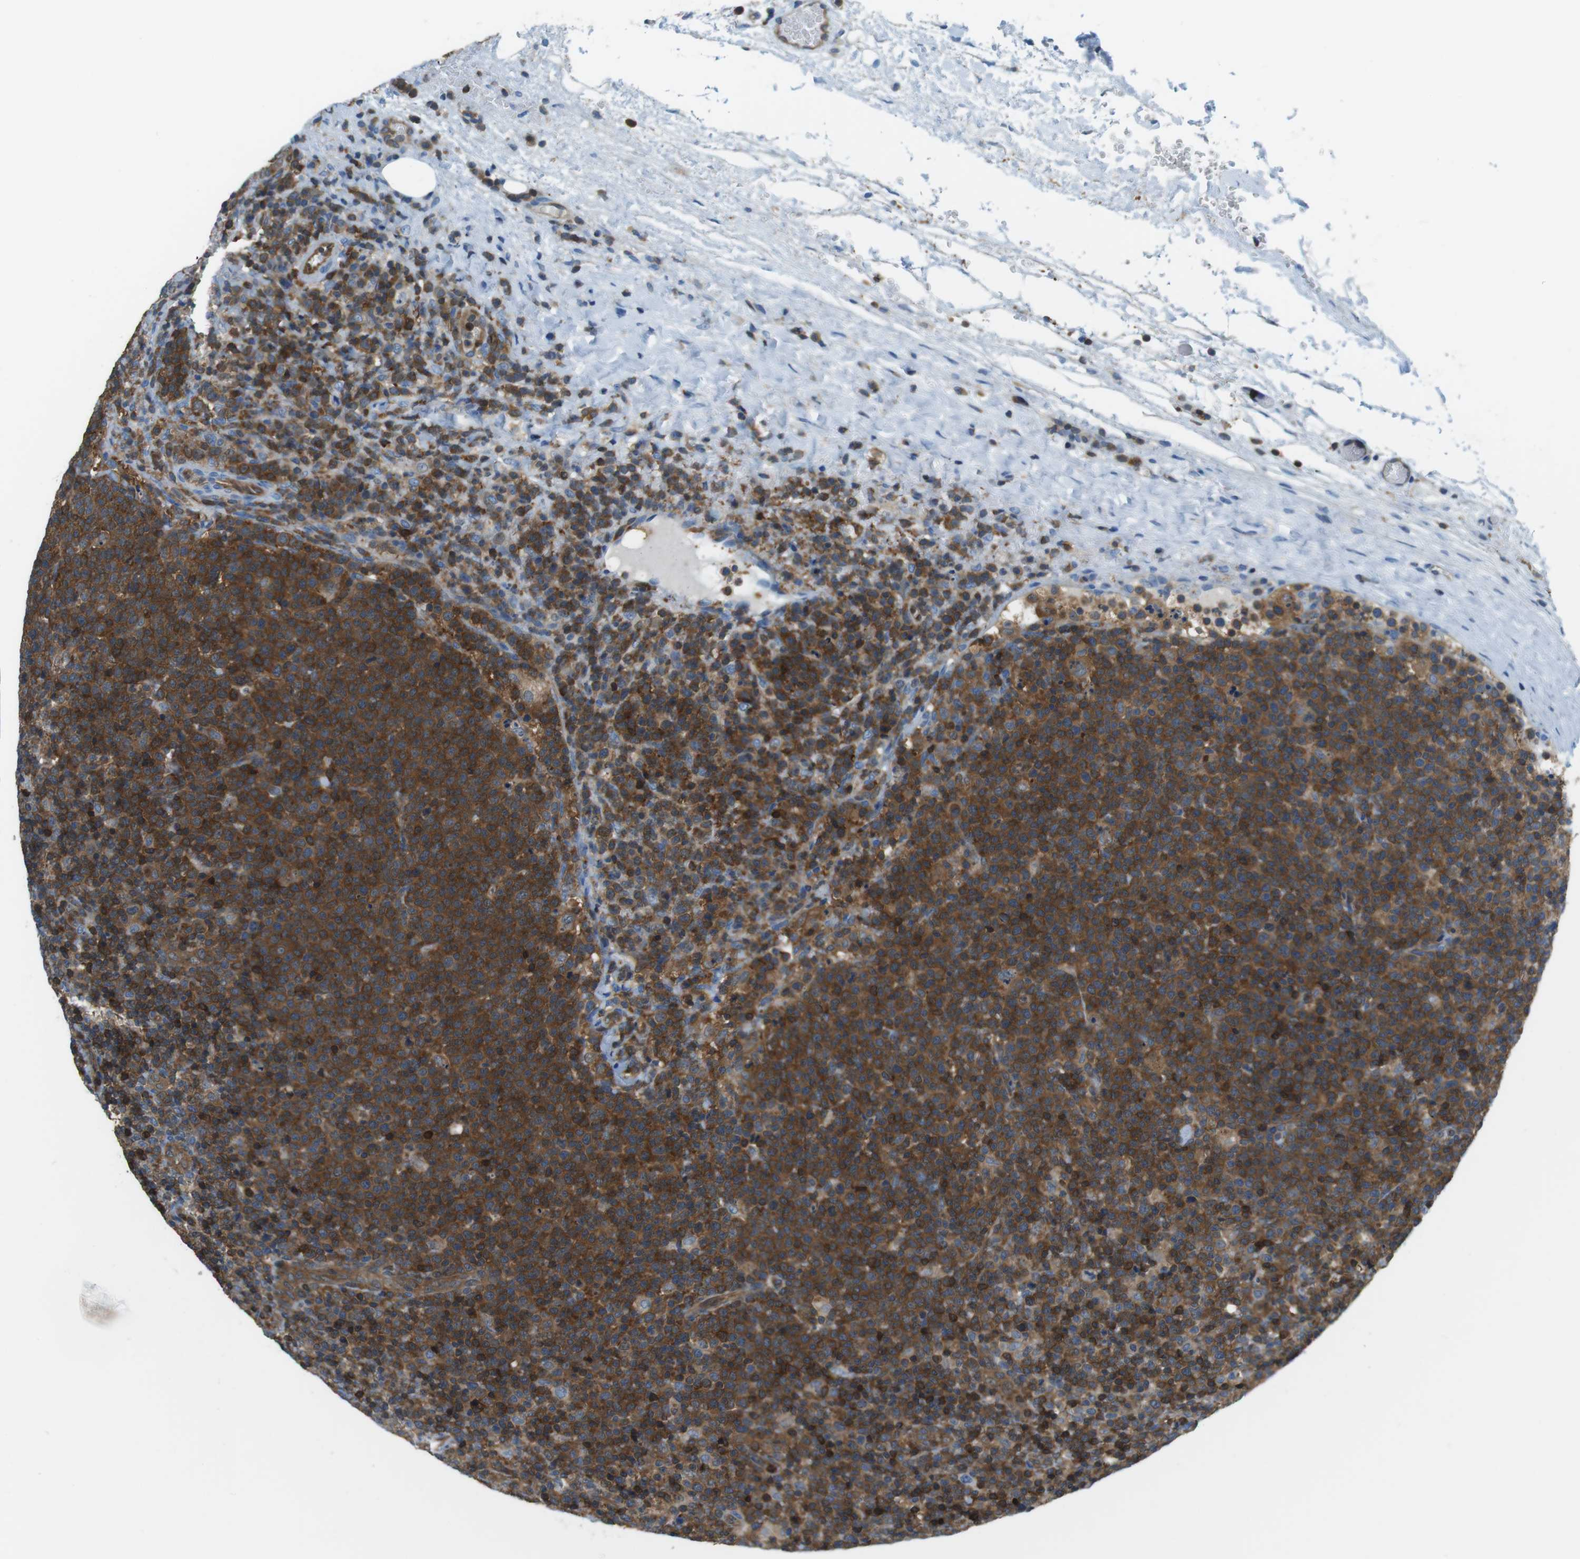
{"staining": {"intensity": "moderate", "quantity": ">75%", "location": "cytoplasmic/membranous"}, "tissue": "lymphoma", "cell_type": "Tumor cells", "image_type": "cancer", "snomed": [{"axis": "morphology", "description": "Malignant lymphoma, non-Hodgkin's type, High grade"}, {"axis": "topography", "description": "Lymph node"}], "caption": "Lymphoma stained for a protein (brown) exhibits moderate cytoplasmic/membranous positive staining in approximately >75% of tumor cells.", "gene": "TES", "patient": {"sex": "male", "age": 61}}